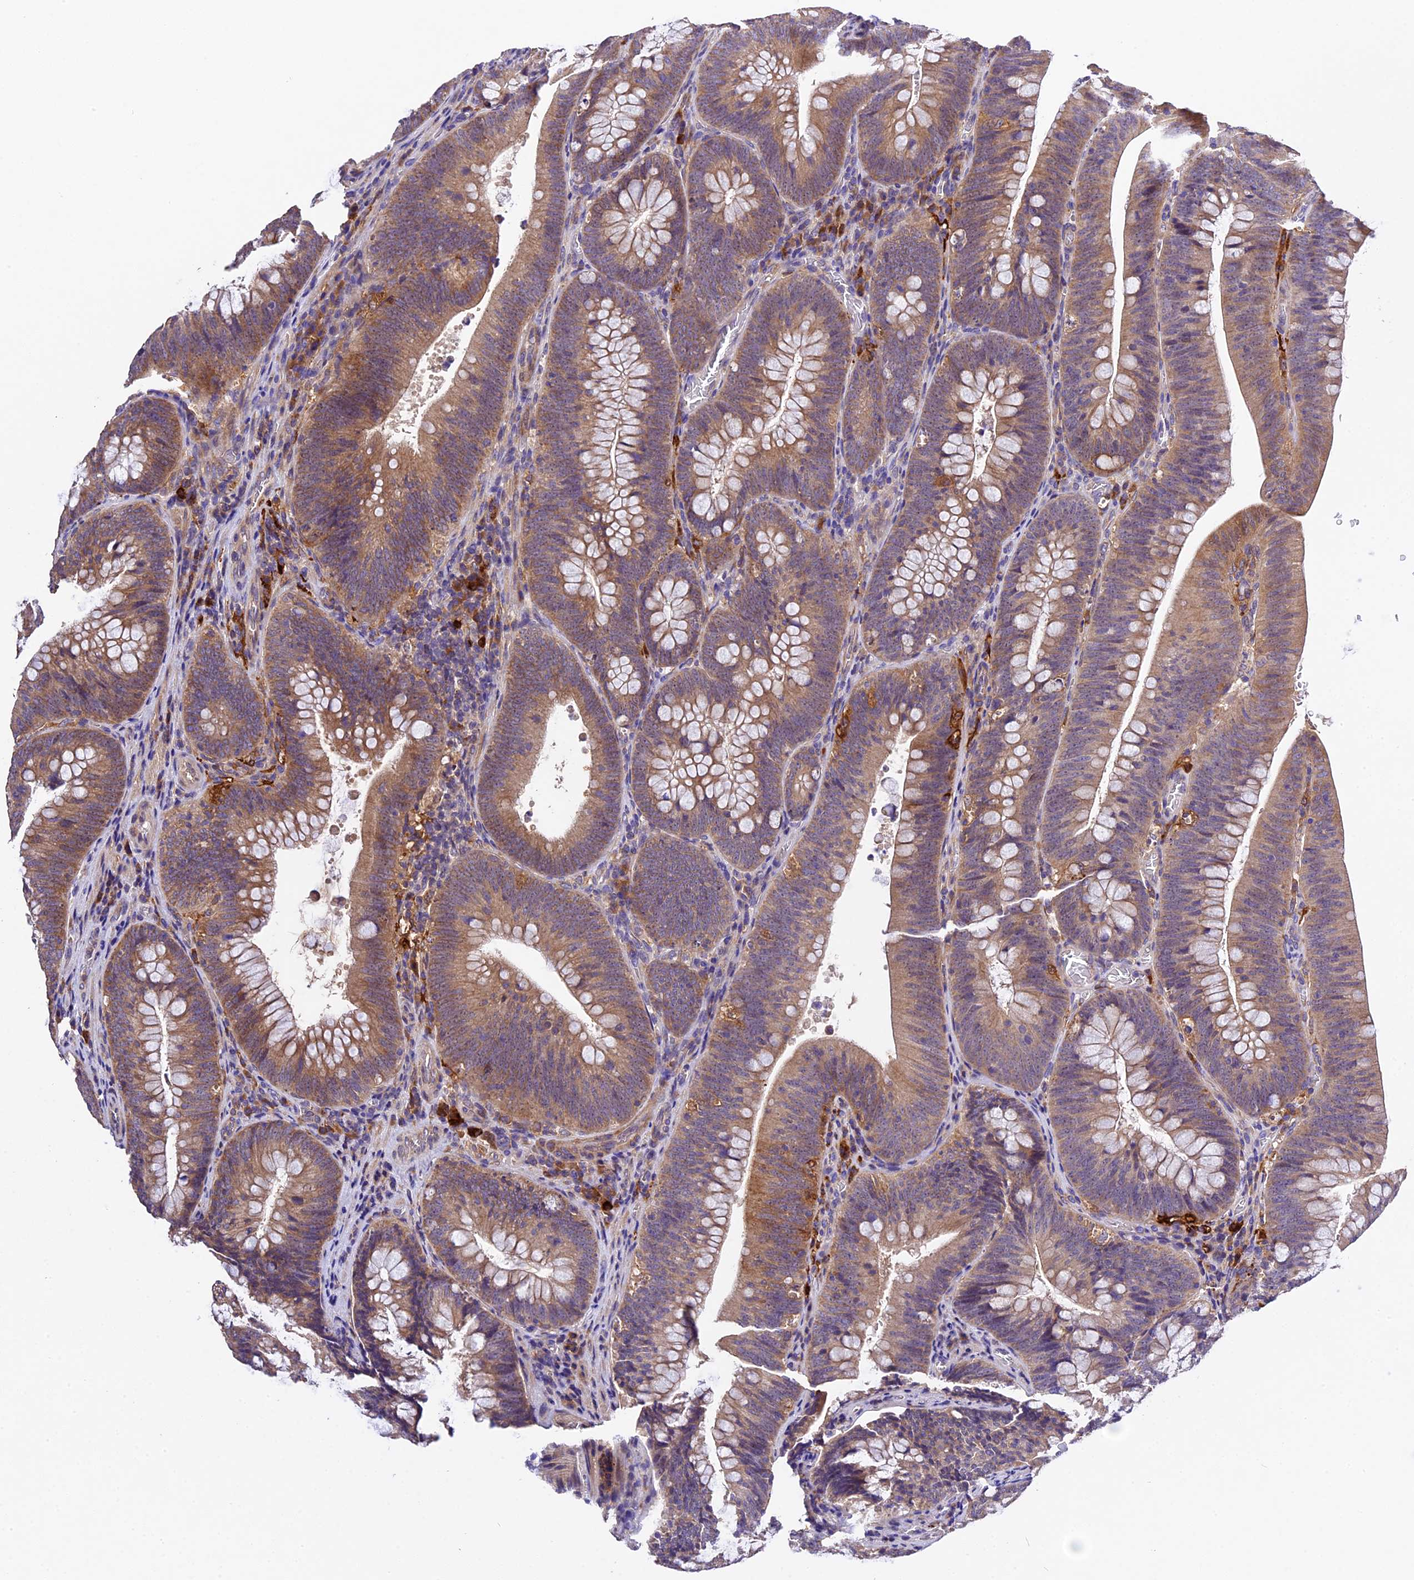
{"staining": {"intensity": "weak", "quantity": "25%-75%", "location": "cytoplasmic/membranous"}, "tissue": "colorectal cancer", "cell_type": "Tumor cells", "image_type": "cancer", "snomed": [{"axis": "morphology", "description": "Normal tissue, NOS"}, {"axis": "topography", "description": "Colon"}], "caption": "This is a micrograph of immunohistochemistry staining of colorectal cancer, which shows weak positivity in the cytoplasmic/membranous of tumor cells.", "gene": "CILP2", "patient": {"sex": "female", "age": 82}}